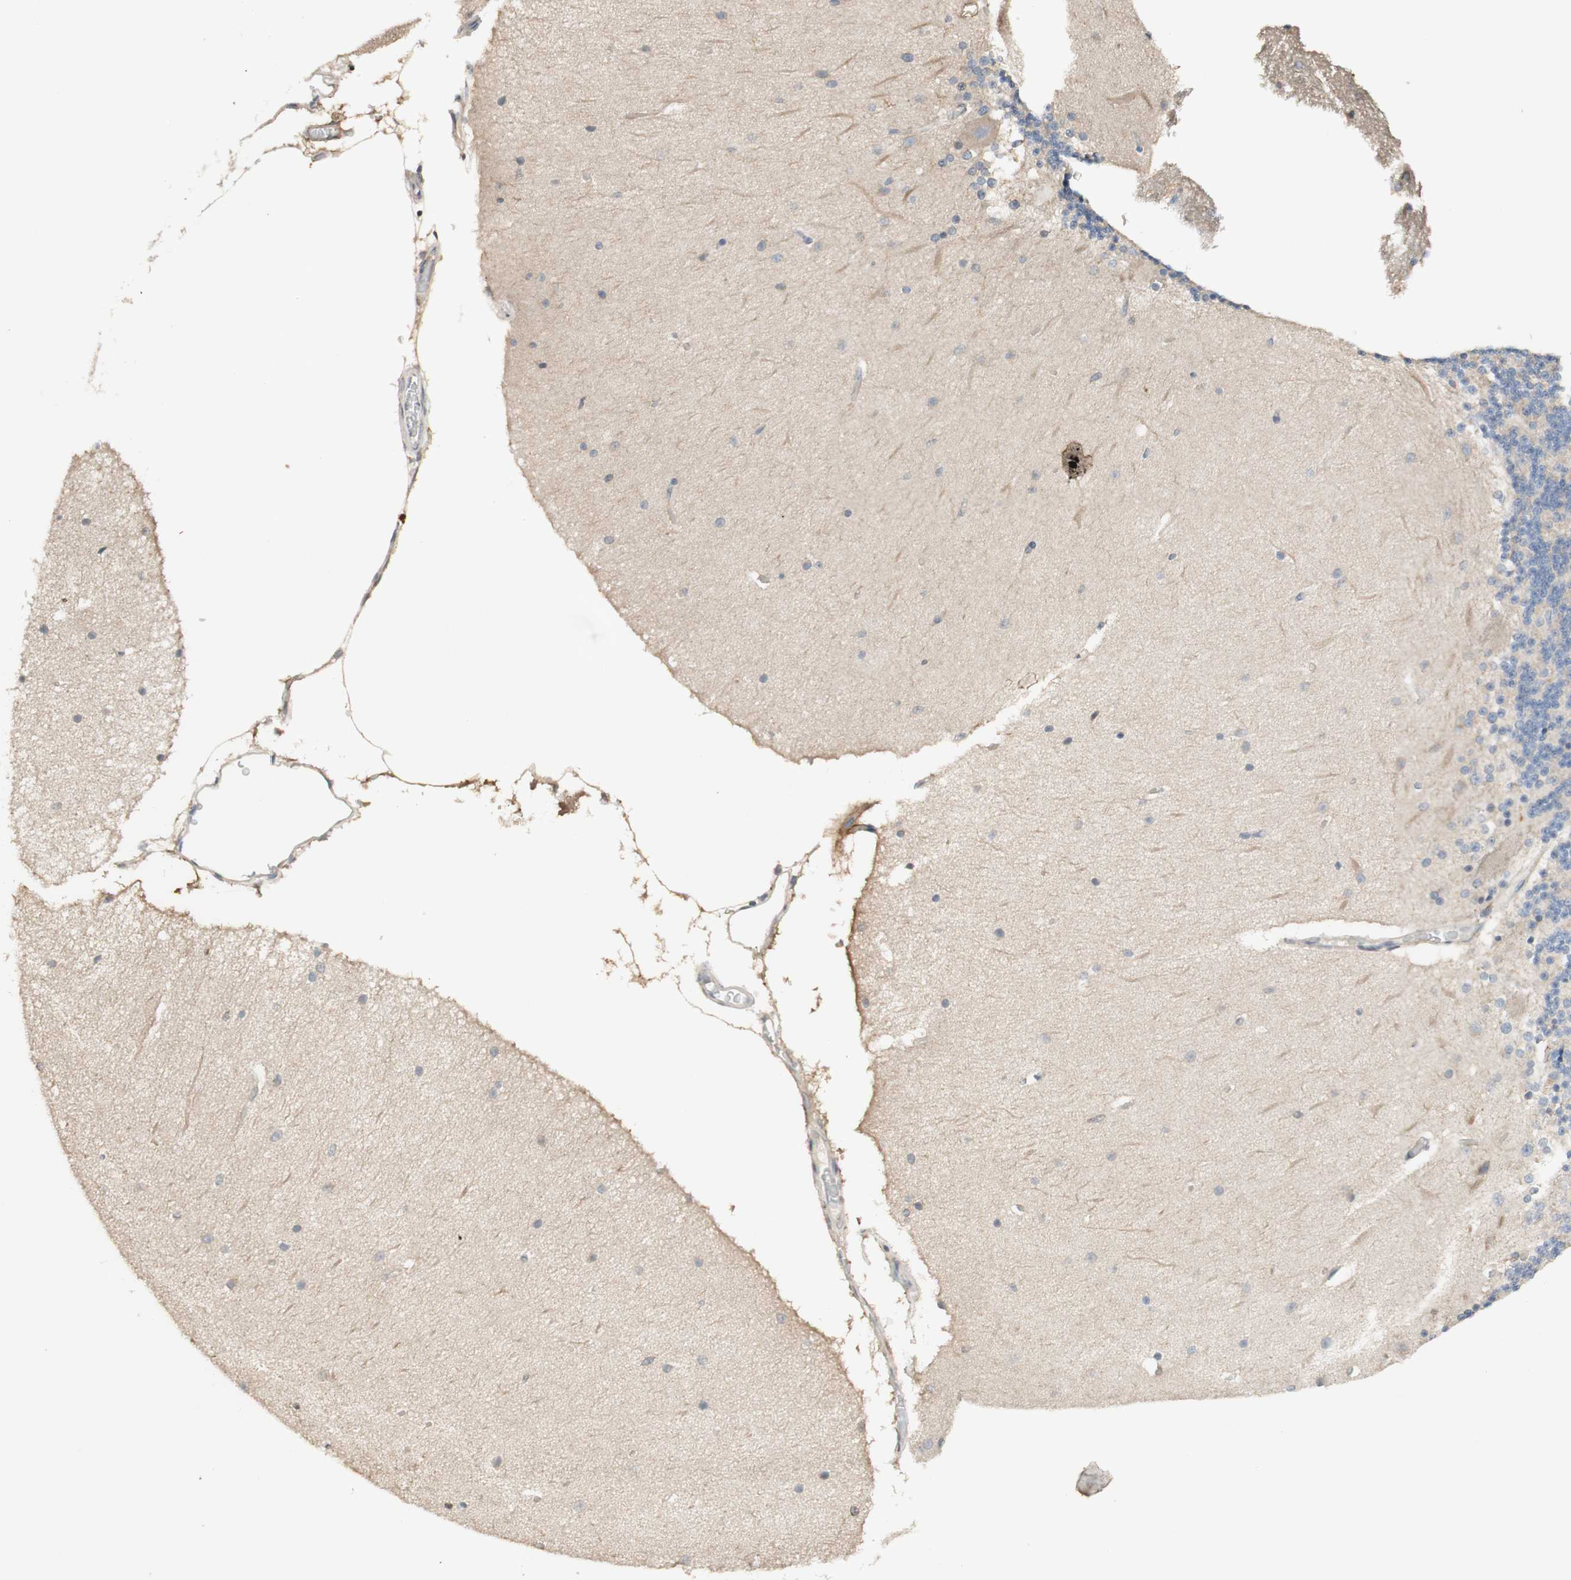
{"staining": {"intensity": "weak", "quantity": "<25%", "location": "cytoplasmic/membranous"}, "tissue": "cerebellum", "cell_type": "Cells in granular layer", "image_type": "normal", "snomed": [{"axis": "morphology", "description": "Normal tissue, NOS"}, {"axis": "topography", "description": "Cerebellum"}], "caption": "A high-resolution histopathology image shows immunohistochemistry (IHC) staining of unremarkable cerebellum, which exhibits no significant staining in cells in granular layer.", "gene": "CLCN2", "patient": {"sex": "female", "age": 54}}